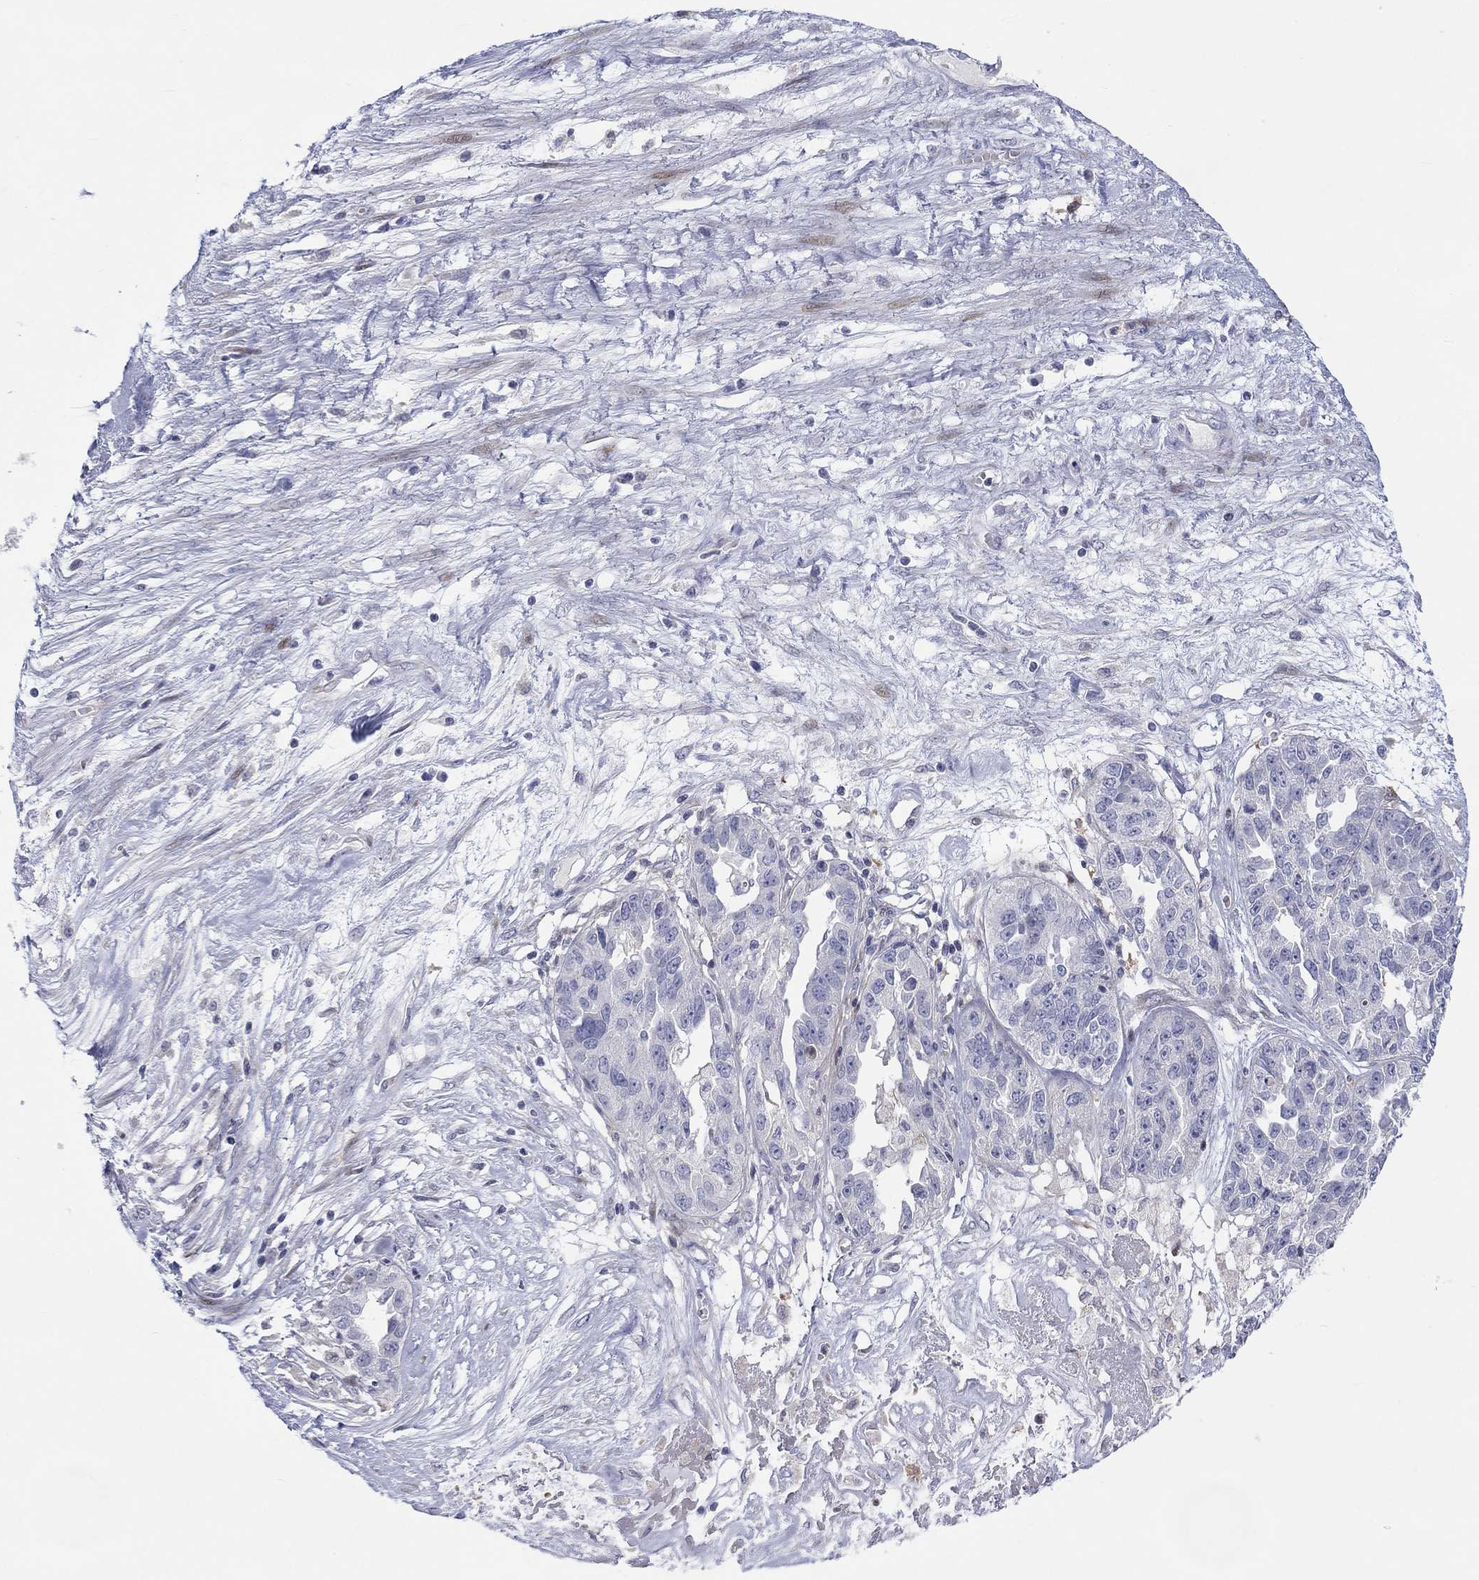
{"staining": {"intensity": "negative", "quantity": "none", "location": "none"}, "tissue": "ovarian cancer", "cell_type": "Tumor cells", "image_type": "cancer", "snomed": [{"axis": "morphology", "description": "Cystadenocarcinoma, serous, NOS"}, {"axis": "topography", "description": "Ovary"}], "caption": "There is no significant expression in tumor cells of ovarian cancer.", "gene": "ARHGAP36", "patient": {"sex": "female", "age": 87}}